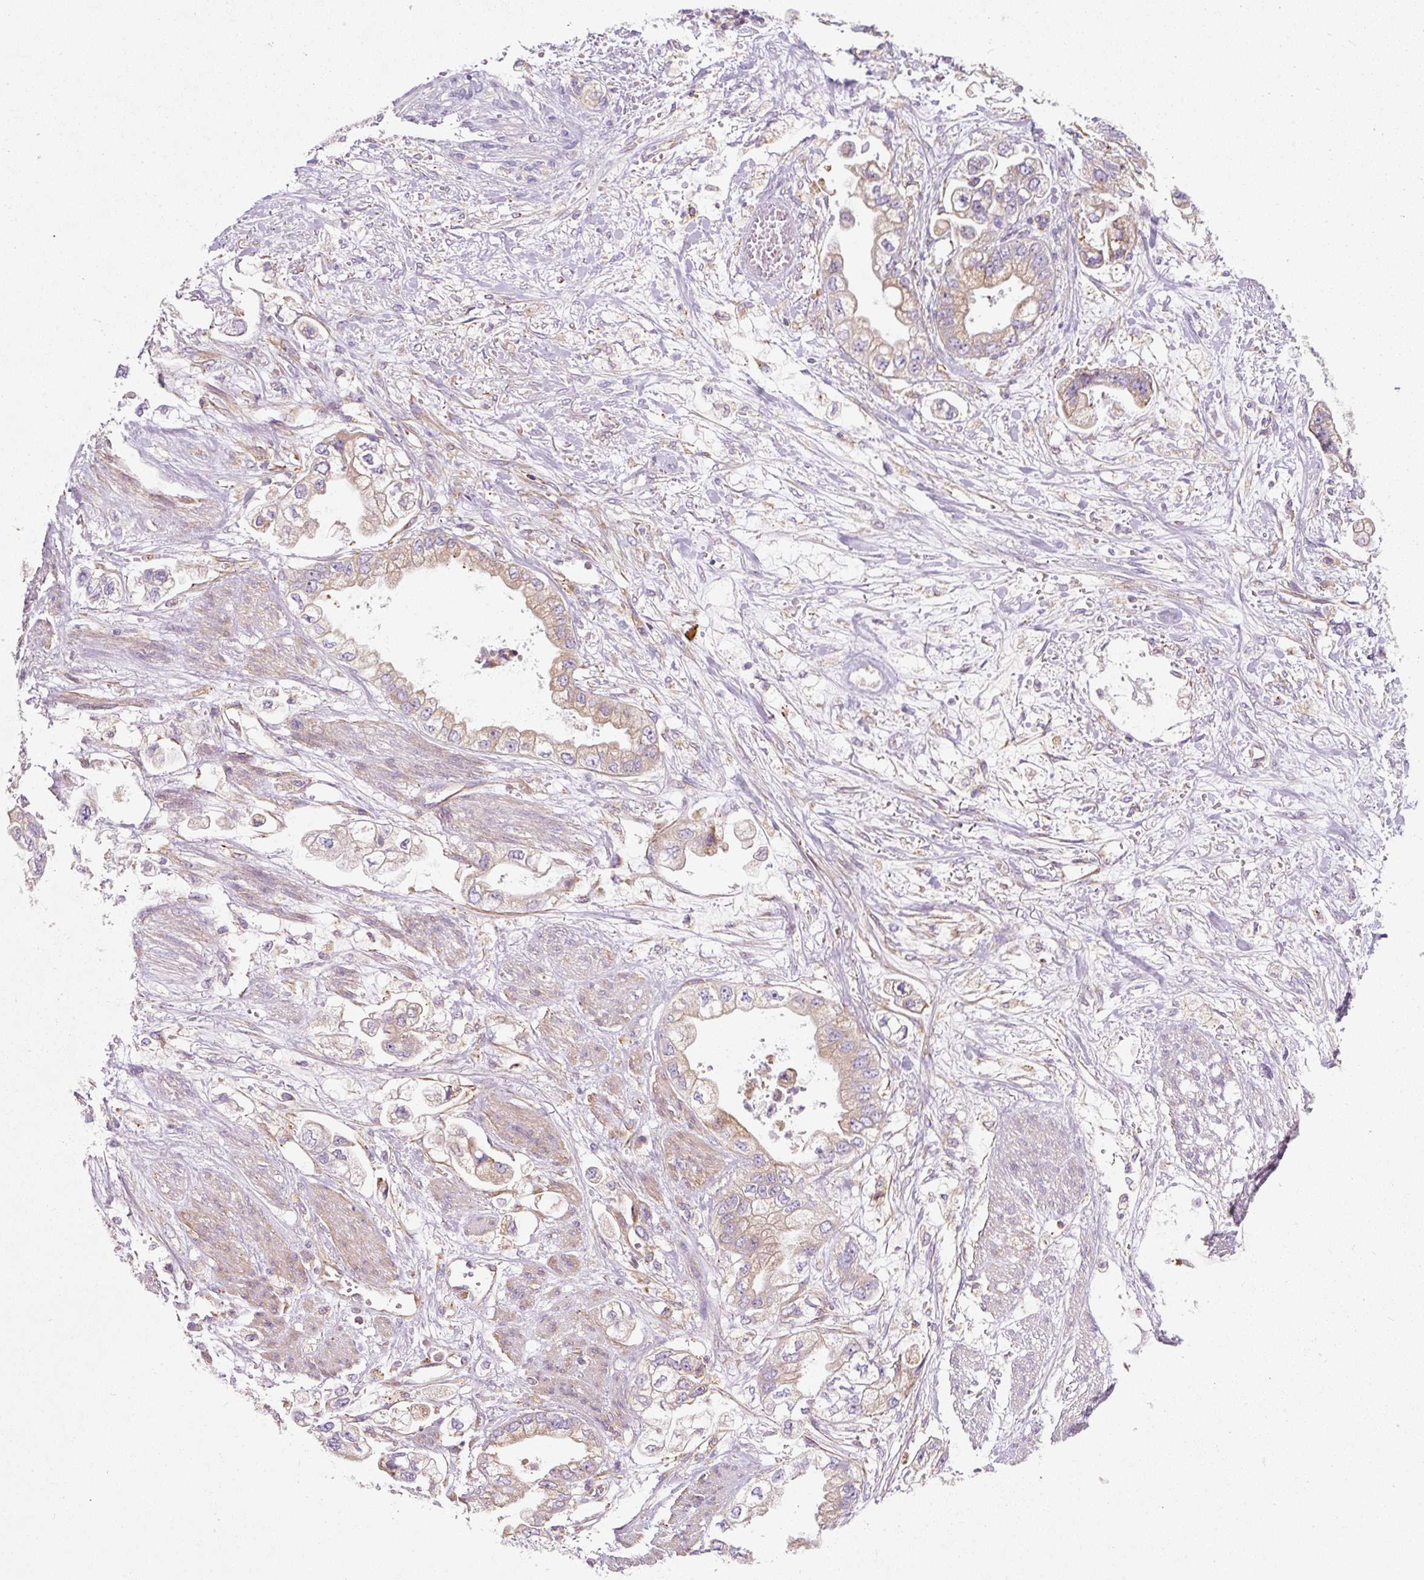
{"staining": {"intensity": "weak", "quantity": "<25%", "location": "cytoplasmic/membranous"}, "tissue": "stomach cancer", "cell_type": "Tumor cells", "image_type": "cancer", "snomed": [{"axis": "morphology", "description": "Adenocarcinoma, NOS"}, {"axis": "topography", "description": "Stomach"}], "caption": "A high-resolution micrograph shows immunohistochemistry staining of stomach cancer (adenocarcinoma), which reveals no significant staining in tumor cells. (Stains: DAB immunohistochemistry (IHC) with hematoxylin counter stain, Microscopy: brightfield microscopy at high magnification).", "gene": "ERAP2", "patient": {"sex": "male", "age": 62}}